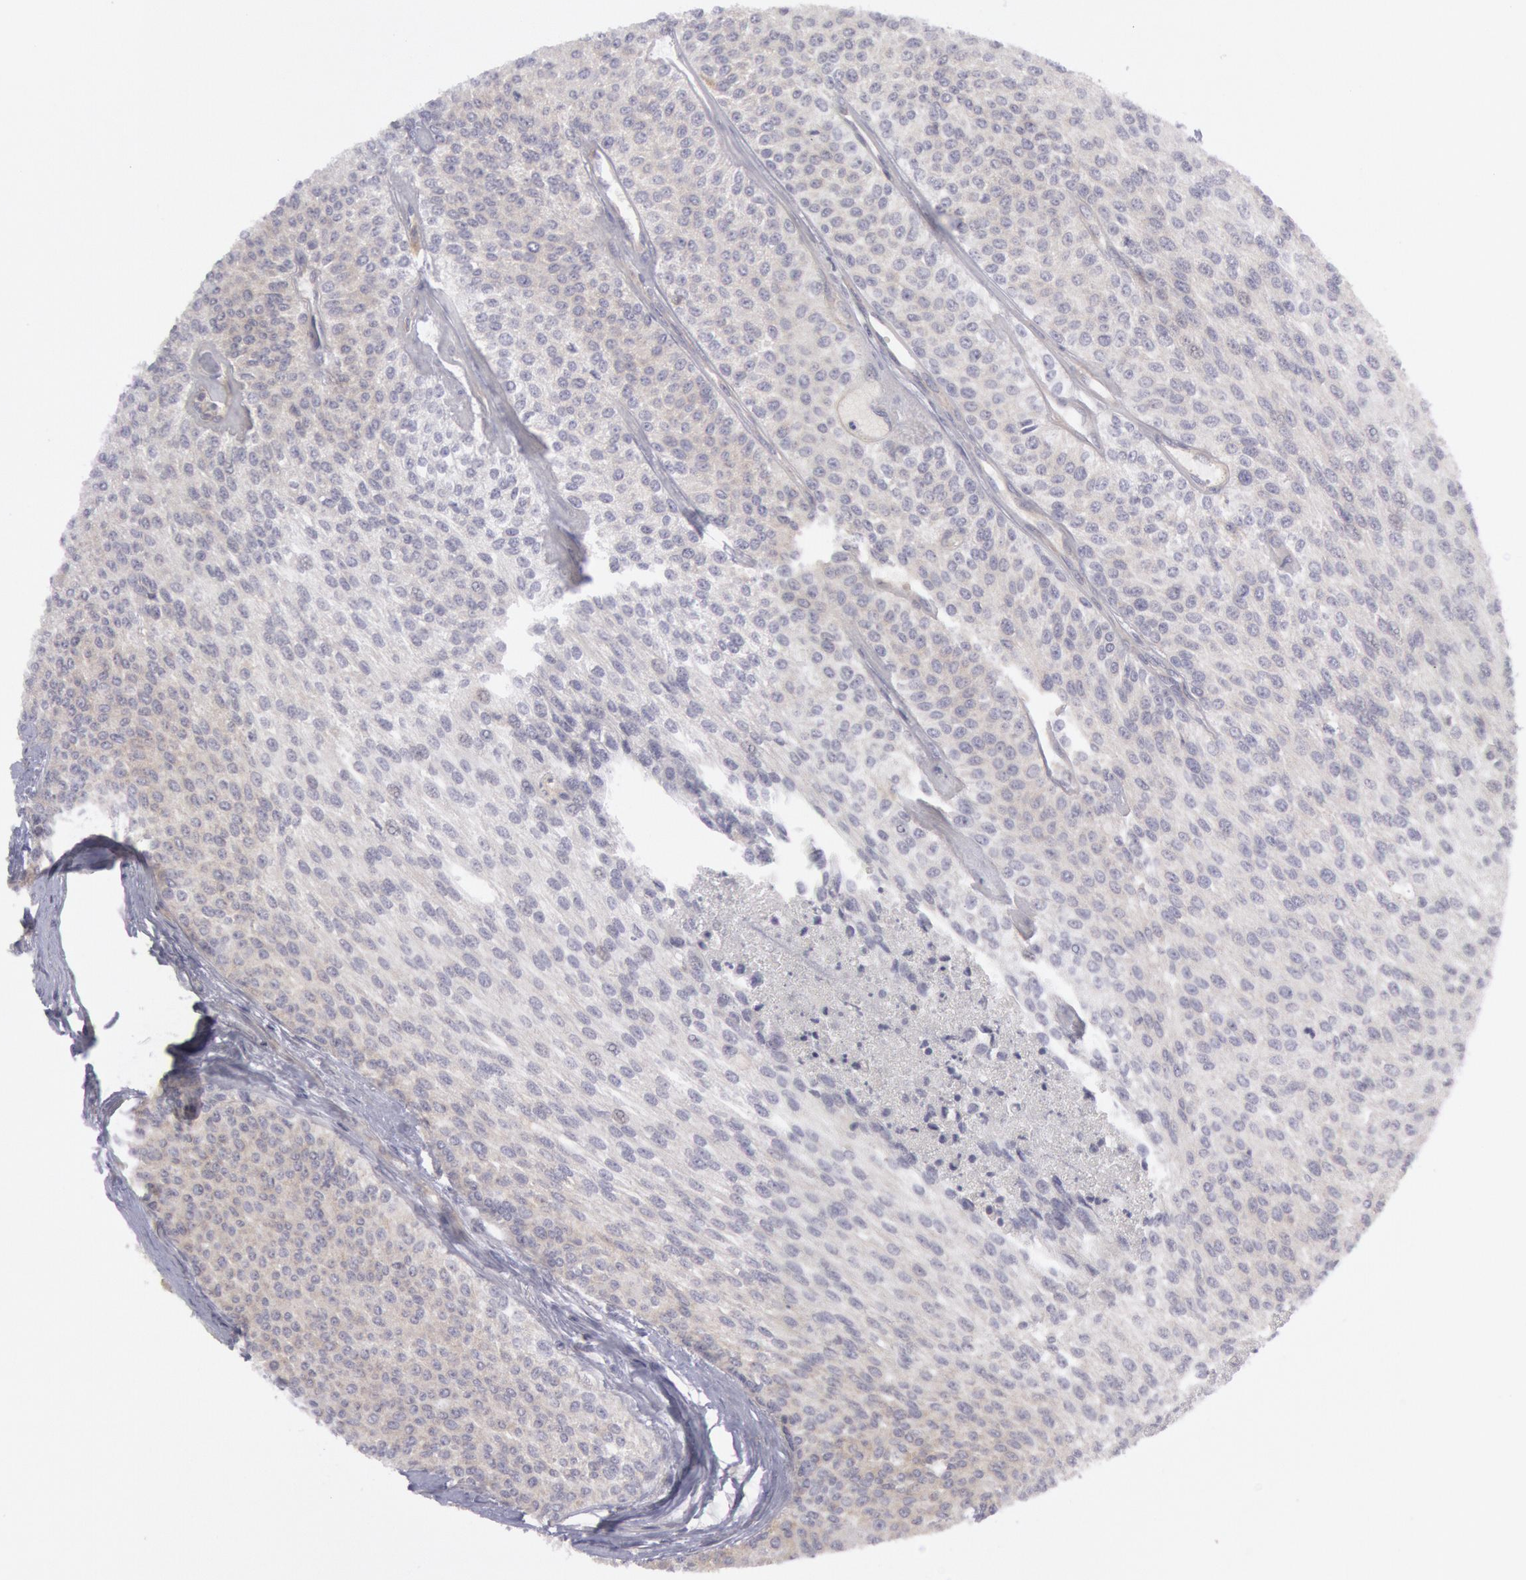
{"staining": {"intensity": "negative", "quantity": "none", "location": "none"}, "tissue": "urothelial cancer", "cell_type": "Tumor cells", "image_type": "cancer", "snomed": [{"axis": "morphology", "description": "Urothelial carcinoma, Low grade"}, {"axis": "topography", "description": "Urinary bladder"}], "caption": "Urothelial cancer was stained to show a protein in brown. There is no significant expression in tumor cells.", "gene": "IKBKB", "patient": {"sex": "female", "age": 73}}